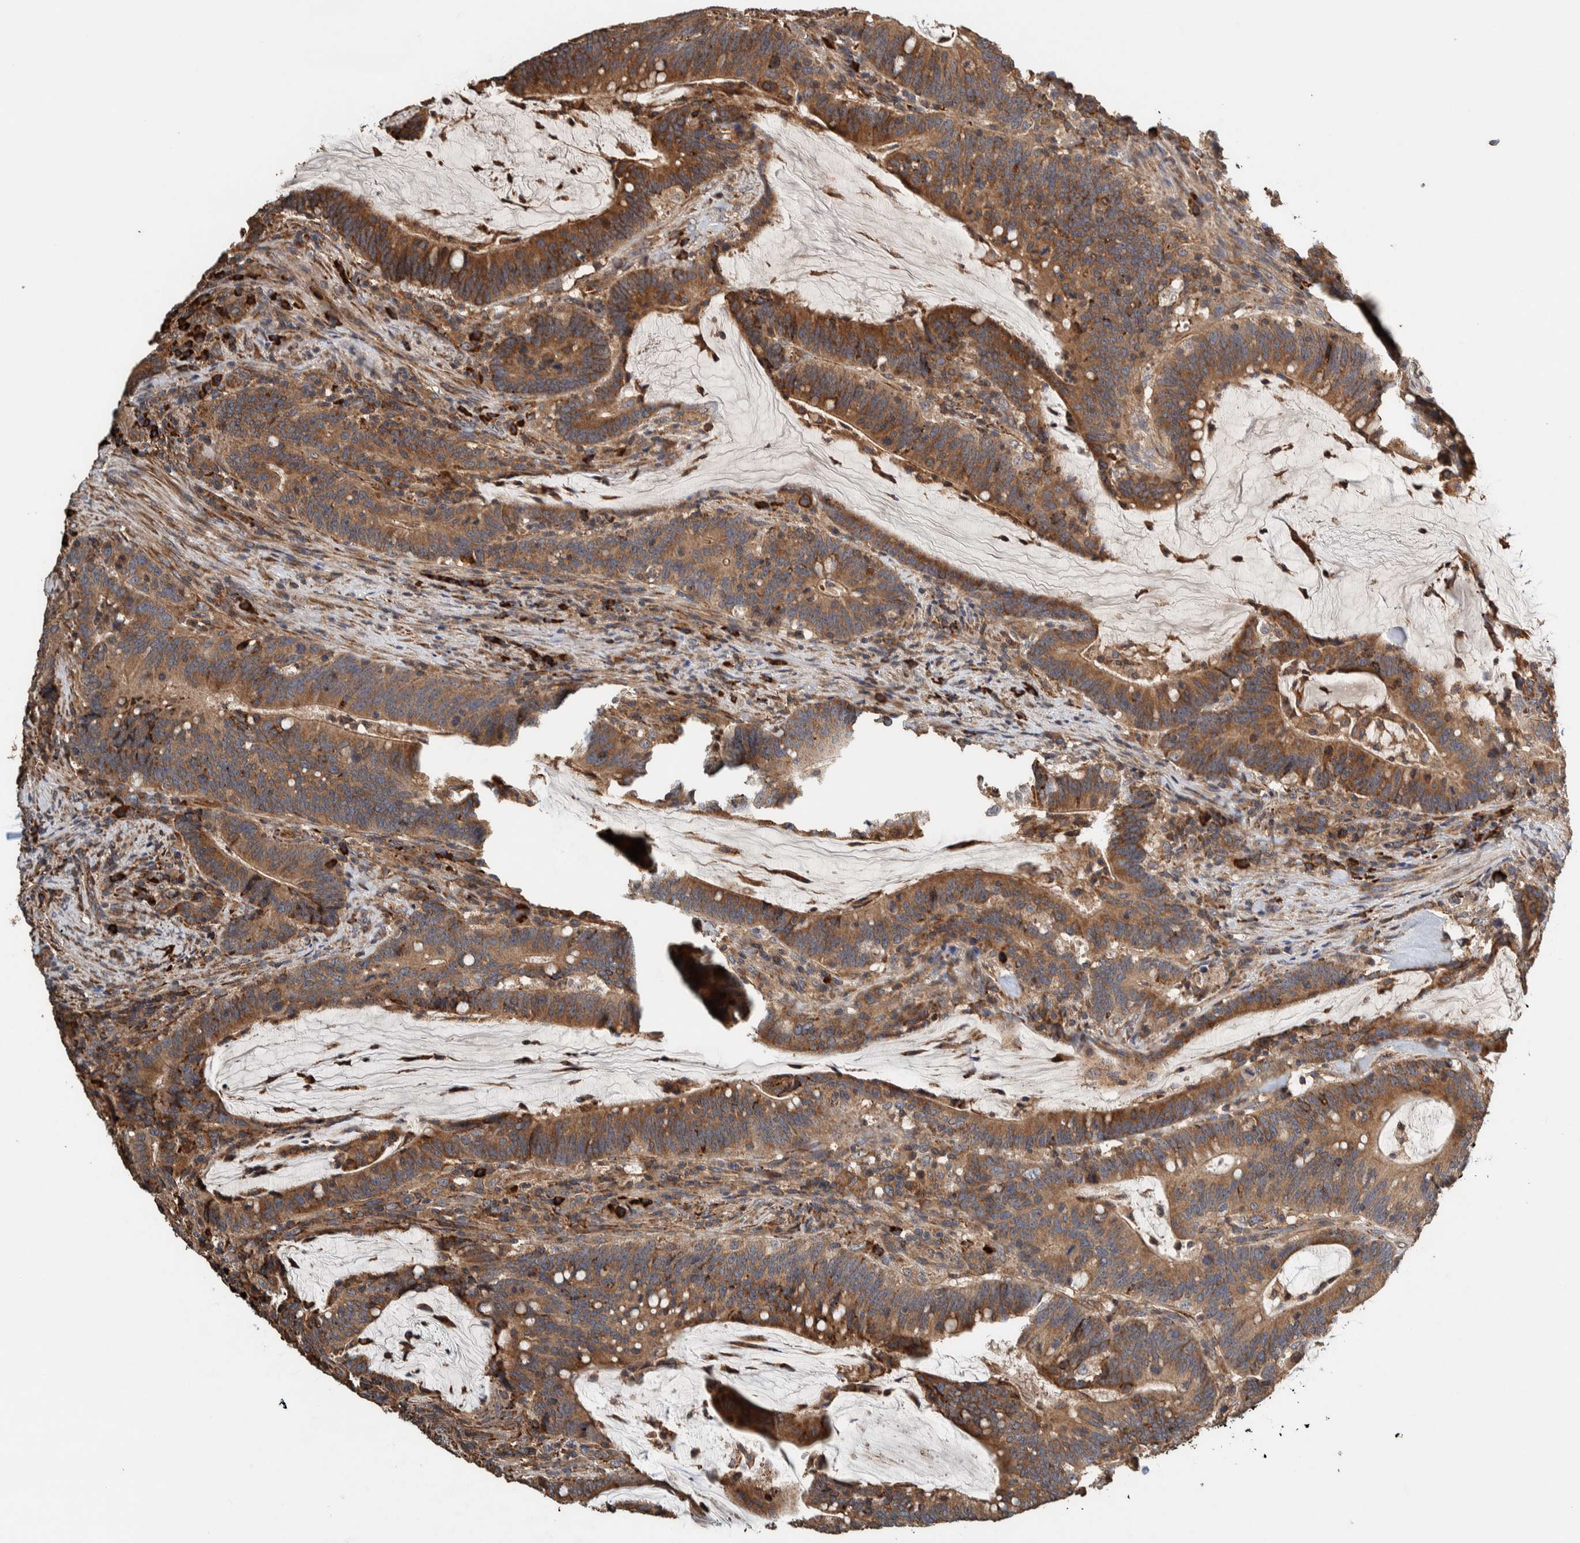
{"staining": {"intensity": "moderate", "quantity": ">75%", "location": "cytoplasmic/membranous"}, "tissue": "colorectal cancer", "cell_type": "Tumor cells", "image_type": "cancer", "snomed": [{"axis": "morphology", "description": "Adenocarcinoma, NOS"}, {"axis": "topography", "description": "Colon"}], "caption": "Colorectal cancer (adenocarcinoma) stained with immunohistochemistry demonstrates moderate cytoplasmic/membranous staining in about >75% of tumor cells.", "gene": "PLA2G3", "patient": {"sex": "female", "age": 66}}